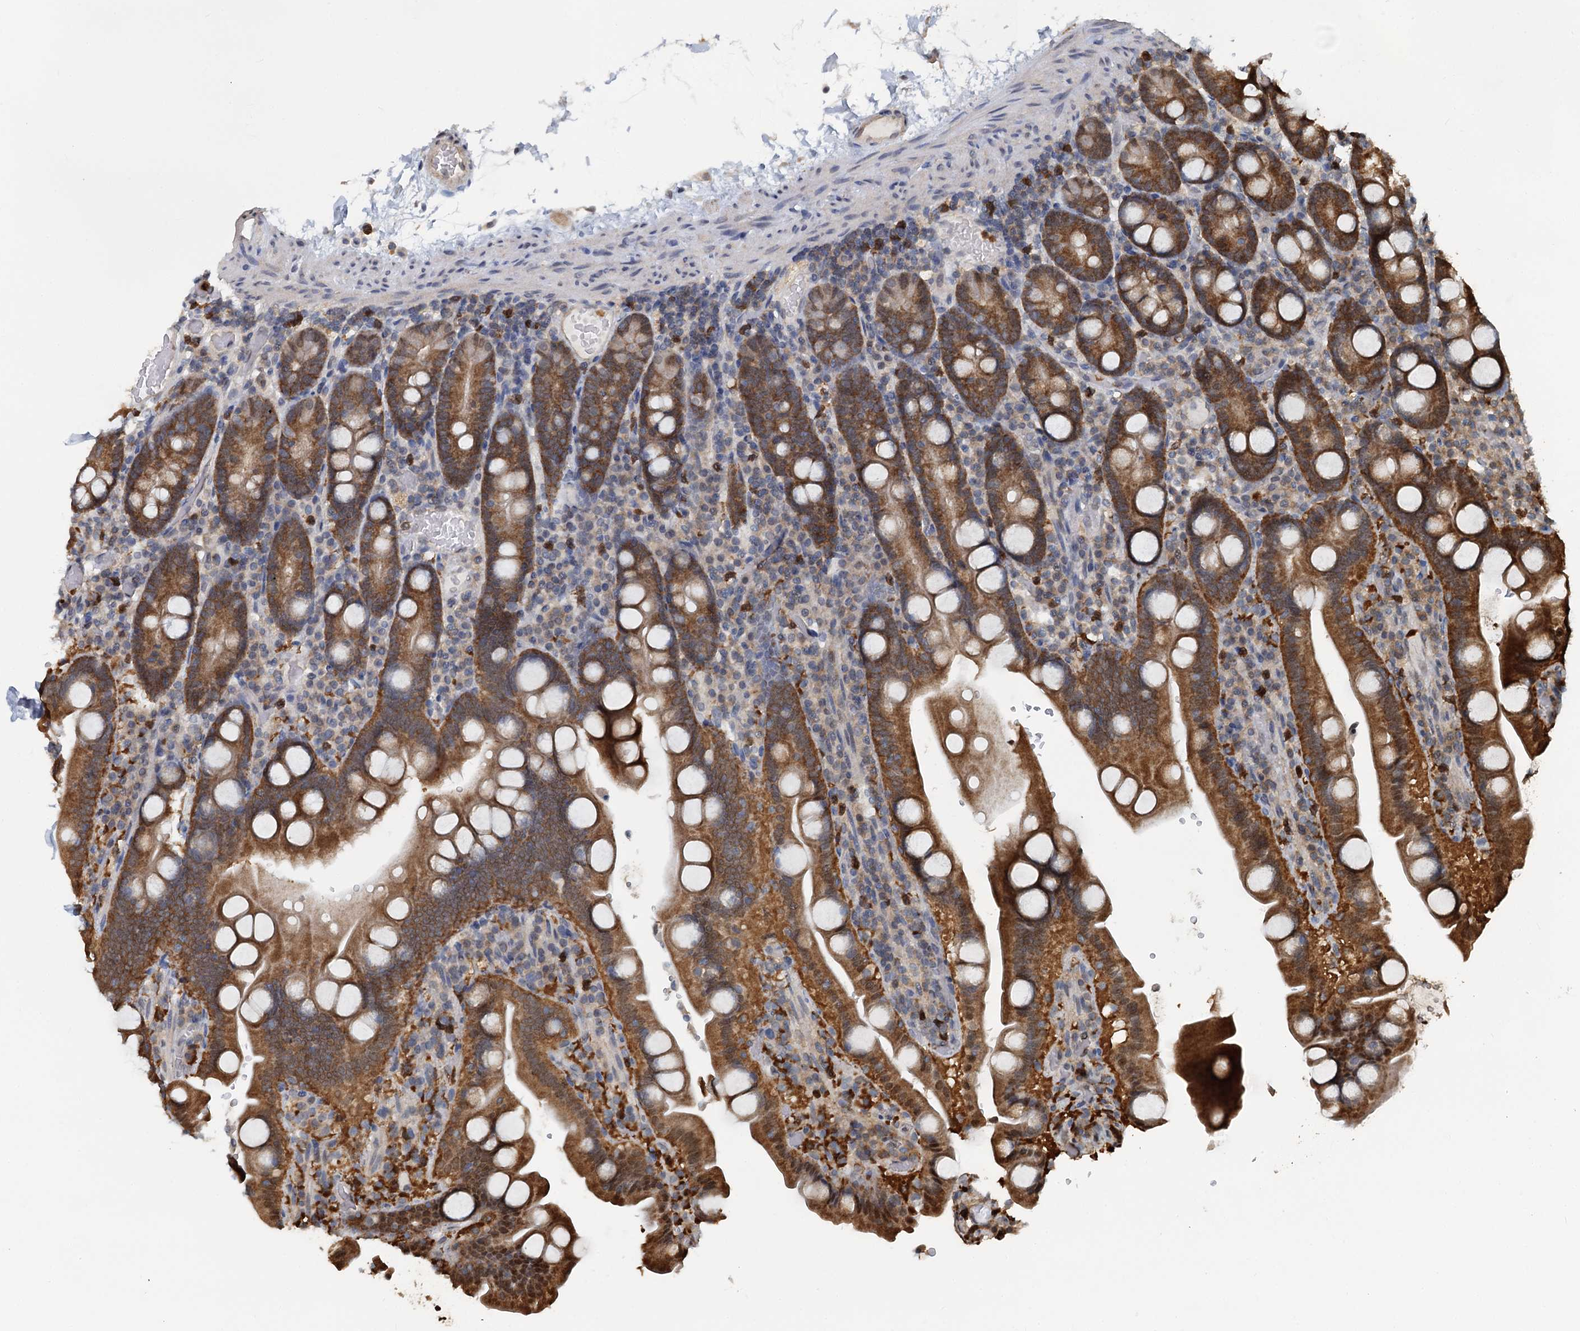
{"staining": {"intensity": "strong", "quantity": ">75%", "location": "cytoplasmic/membranous"}, "tissue": "duodenum", "cell_type": "Glandular cells", "image_type": "normal", "snomed": [{"axis": "morphology", "description": "Normal tissue, NOS"}, {"axis": "topography", "description": "Duodenum"}], "caption": "Protein analysis of unremarkable duodenum demonstrates strong cytoplasmic/membranous expression in about >75% of glandular cells. The staining was performed using DAB (3,3'-diaminobenzidine), with brown indicating positive protein expression. Nuclei are stained blue with hematoxylin.", "gene": "GPI", "patient": {"sex": "male", "age": 55}}